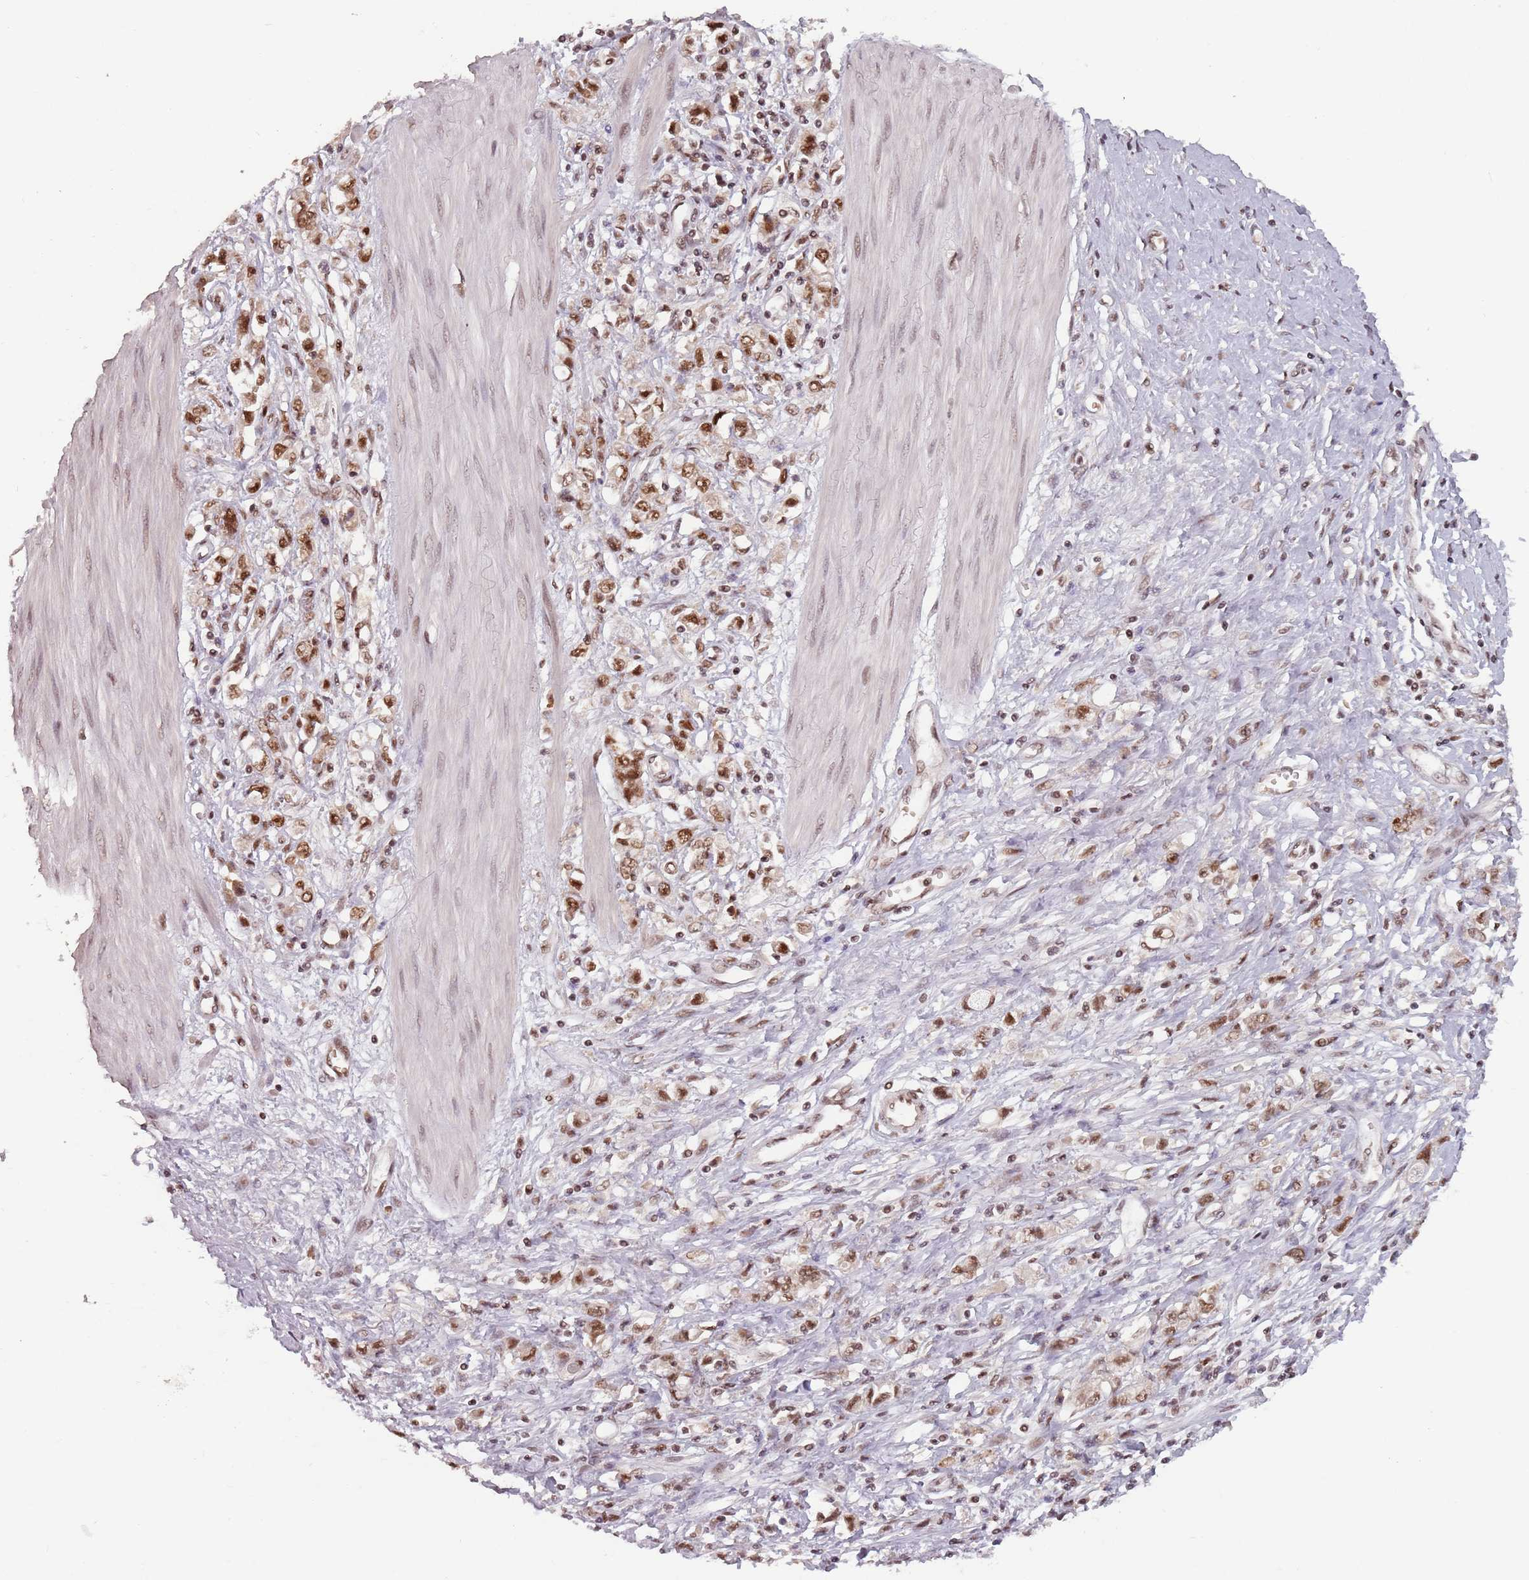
{"staining": {"intensity": "moderate", "quantity": ">75%", "location": "nuclear"}, "tissue": "stomach cancer", "cell_type": "Tumor cells", "image_type": "cancer", "snomed": [{"axis": "morphology", "description": "Adenocarcinoma, NOS"}, {"axis": "topography", "description": "Stomach"}], "caption": "Adenocarcinoma (stomach) was stained to show a protein in brown. There is medium levels of moderate nuclear expression in about >75% of tumor cells.", "gene": "NCBP1", "patient": {"sex": "female", "age": 76}}